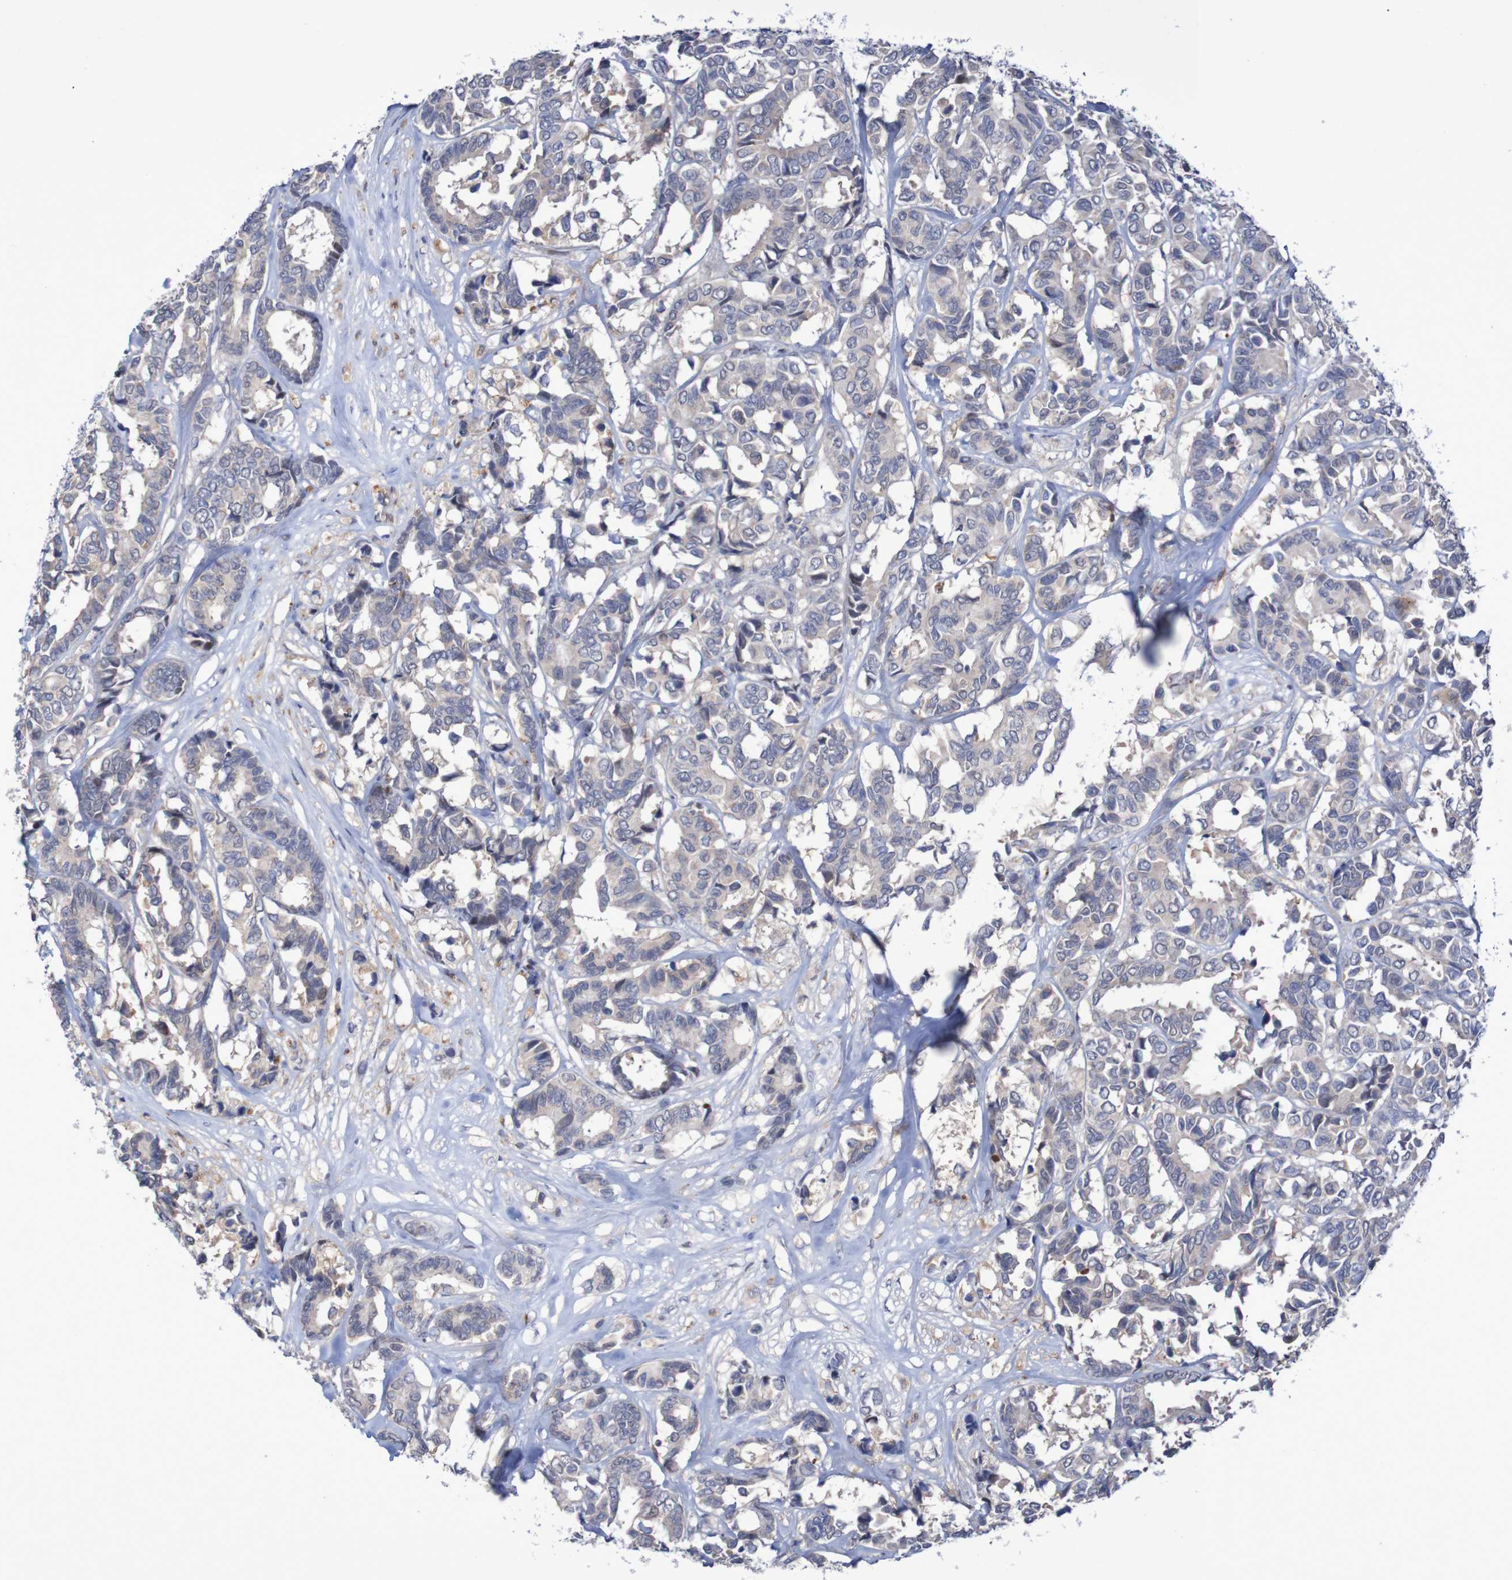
{"staining": {"intensity": "negative", "quantity": "none", "location": "none"}, "tissue": "breast cancer", "cell_type": "Tumor cells", "image_type": "cancer", "snomed": [{"axis": "morphology", "description": "Duct carcinoma"}, {"axis": "topography", "description": "Breast"}], "caption": "Breast invasive ductal carcinoma was stained to show a protein in brown. There is no significant staining in tumor cells.", "gene": "FBP2", "patient": {"sex": "female", "age": 87}}